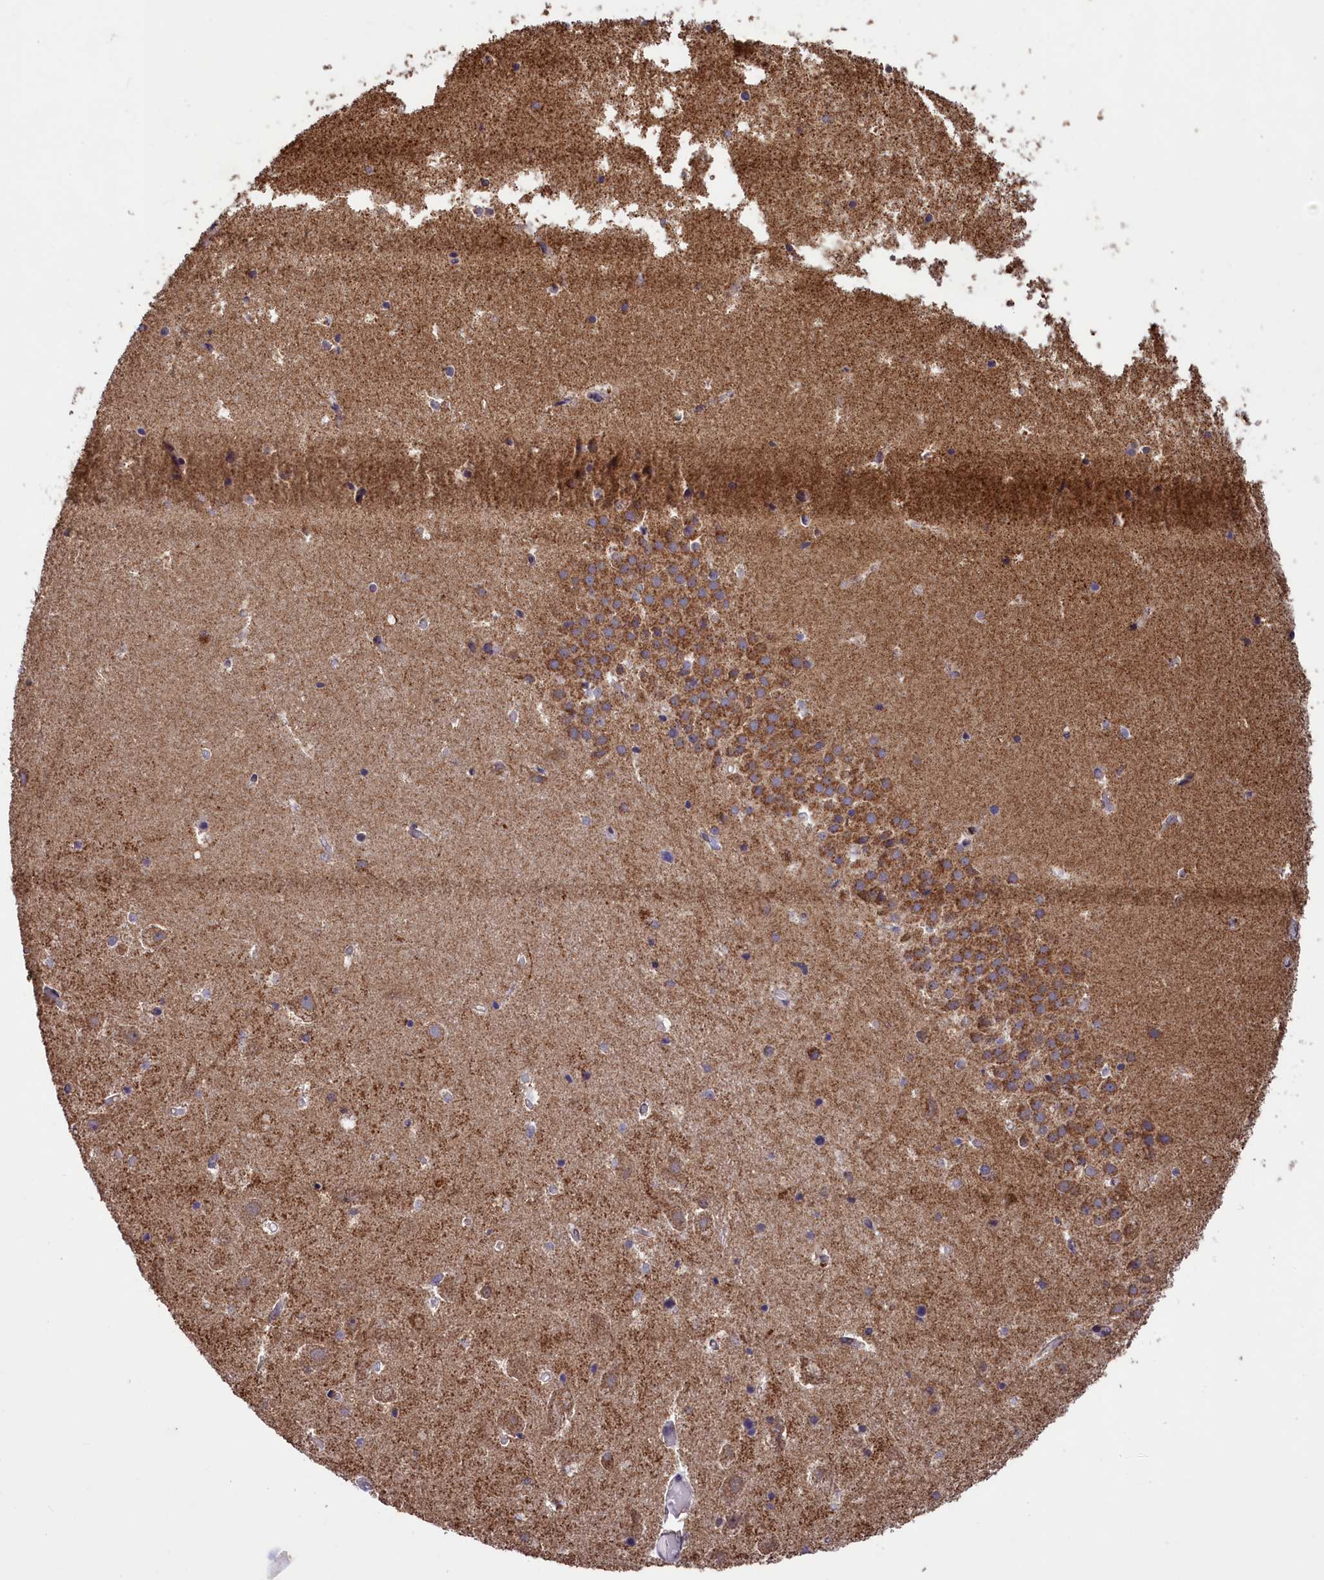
{"staining": {"intensity": "weak", "quantity": "25%-75%", "location": "cytoplasmic/membranous"}, "tissue": "hippocampus", "cell_type": "Glial cells", "image_type": "normal", "snomed": [{"axis": "morphology", "description": "Normal tissue, NOS"}, {"axis": "topography", "description": "Hippocampus"}], "caption": "Immunohistochemical staining of normal human hippocampus displays 25%-75% levels of weak cytoplasmic/membranous protein expression in about 25%-75% of glial cells. The staining was performed using DAB (3,3'-diaminobenzidine), with brown indicating positive protein expression. Nuclei are stained blue with hematoxylin.", "gene": "ACAD8", "patient": {"sex": "female", "age": 52}}